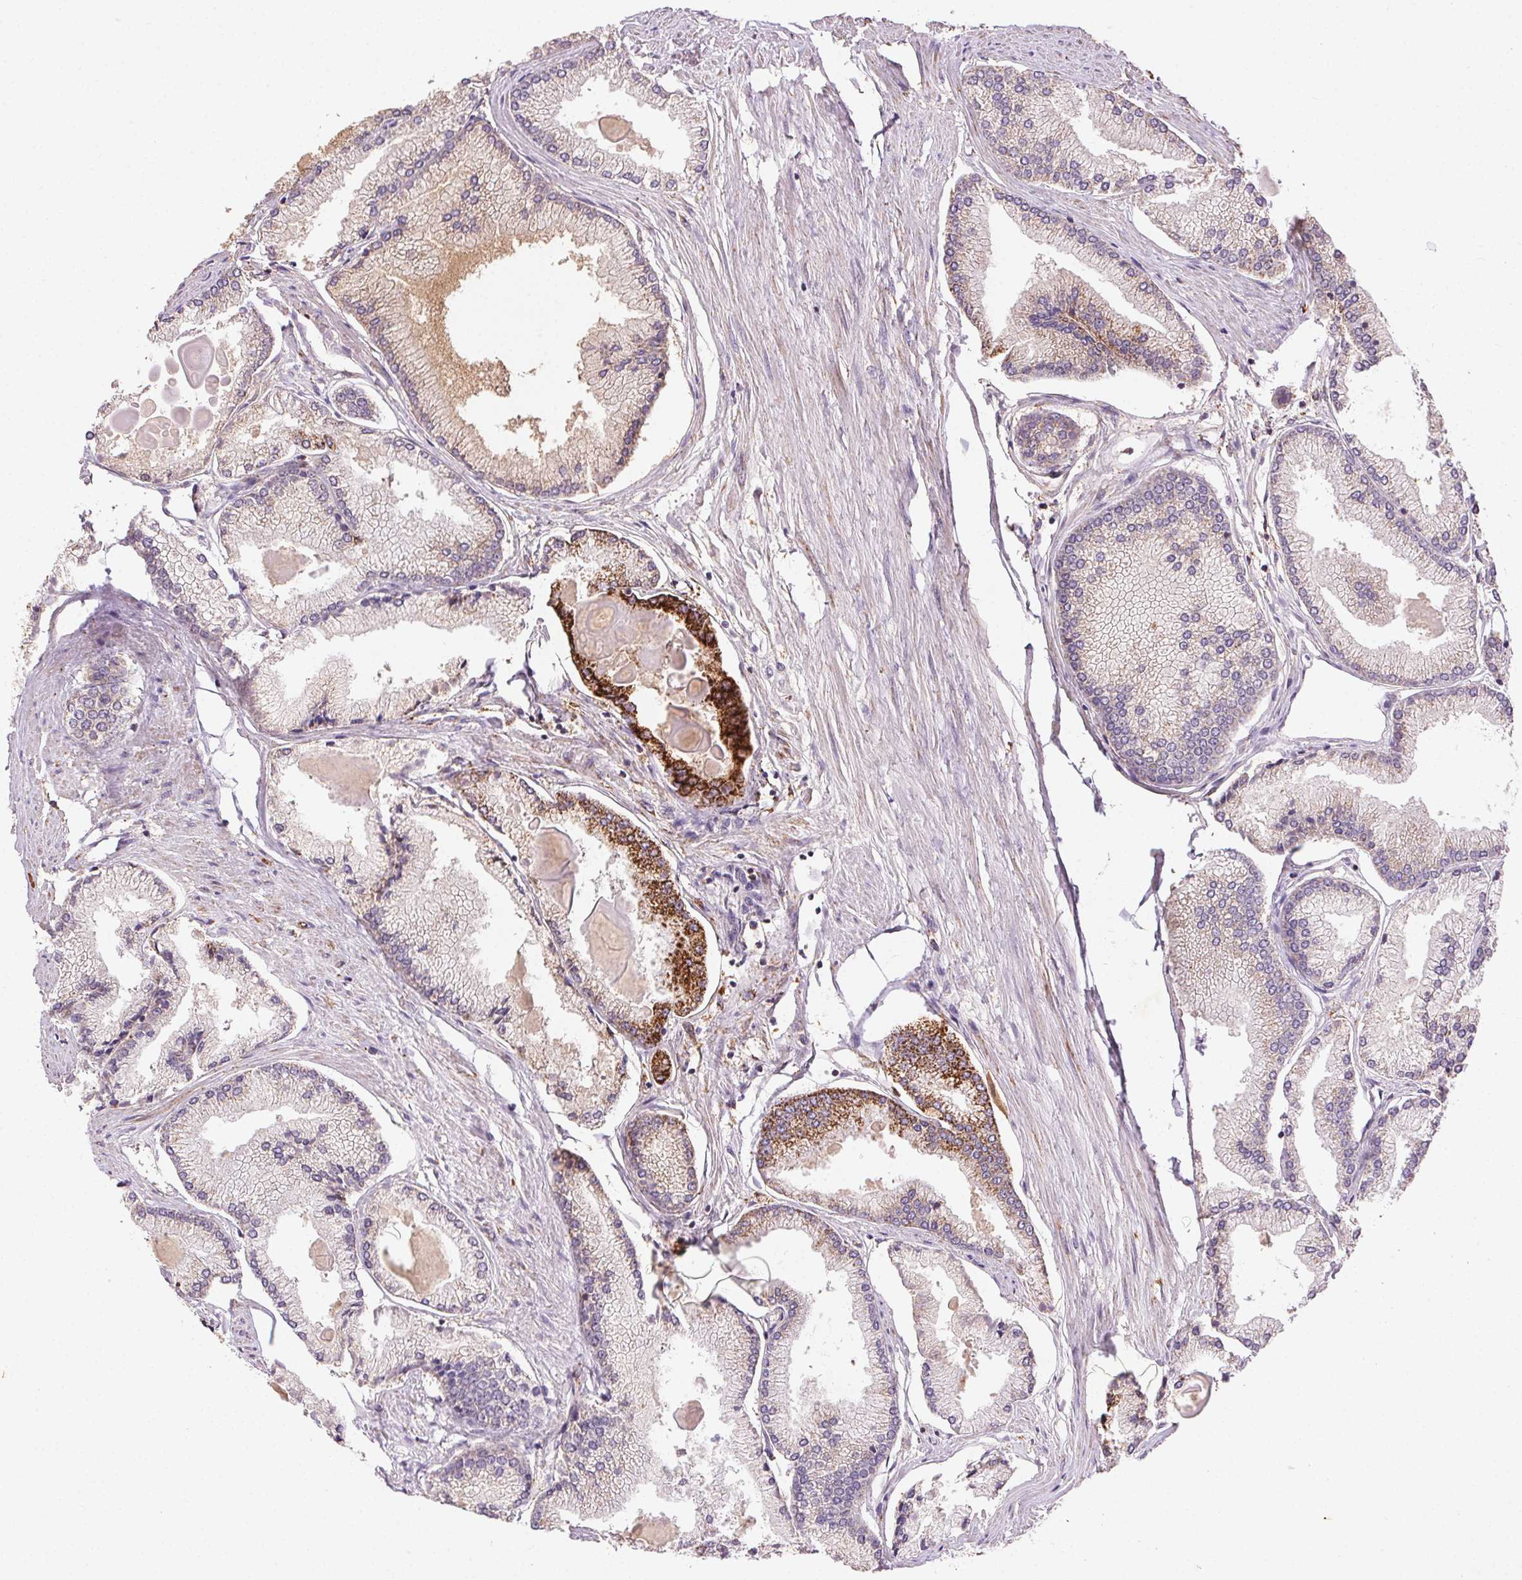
{"staining": {"intensity": "strong", "quantity": "<25%", "location": "cytoplasmic/membranous"}, "tissue": "prostate cancer", "cell_type": "Tumor cells", "image_type": "cancer", "snomed": [{"axis": "morphology", "description": "Adenocarcinoma, High grade"}, {"axis": "topography", "description": "Prostate"}], "caption": "Protein staining displays strong cytoplasmic/membranous positivity in about <25% of tumor cells in high-grade adenocarcinoma (prostate). (IHC, brightfield microscopy, high magnification).", "gene": "FNBP1L", "patient": {"sex": "male", "age": 68}}